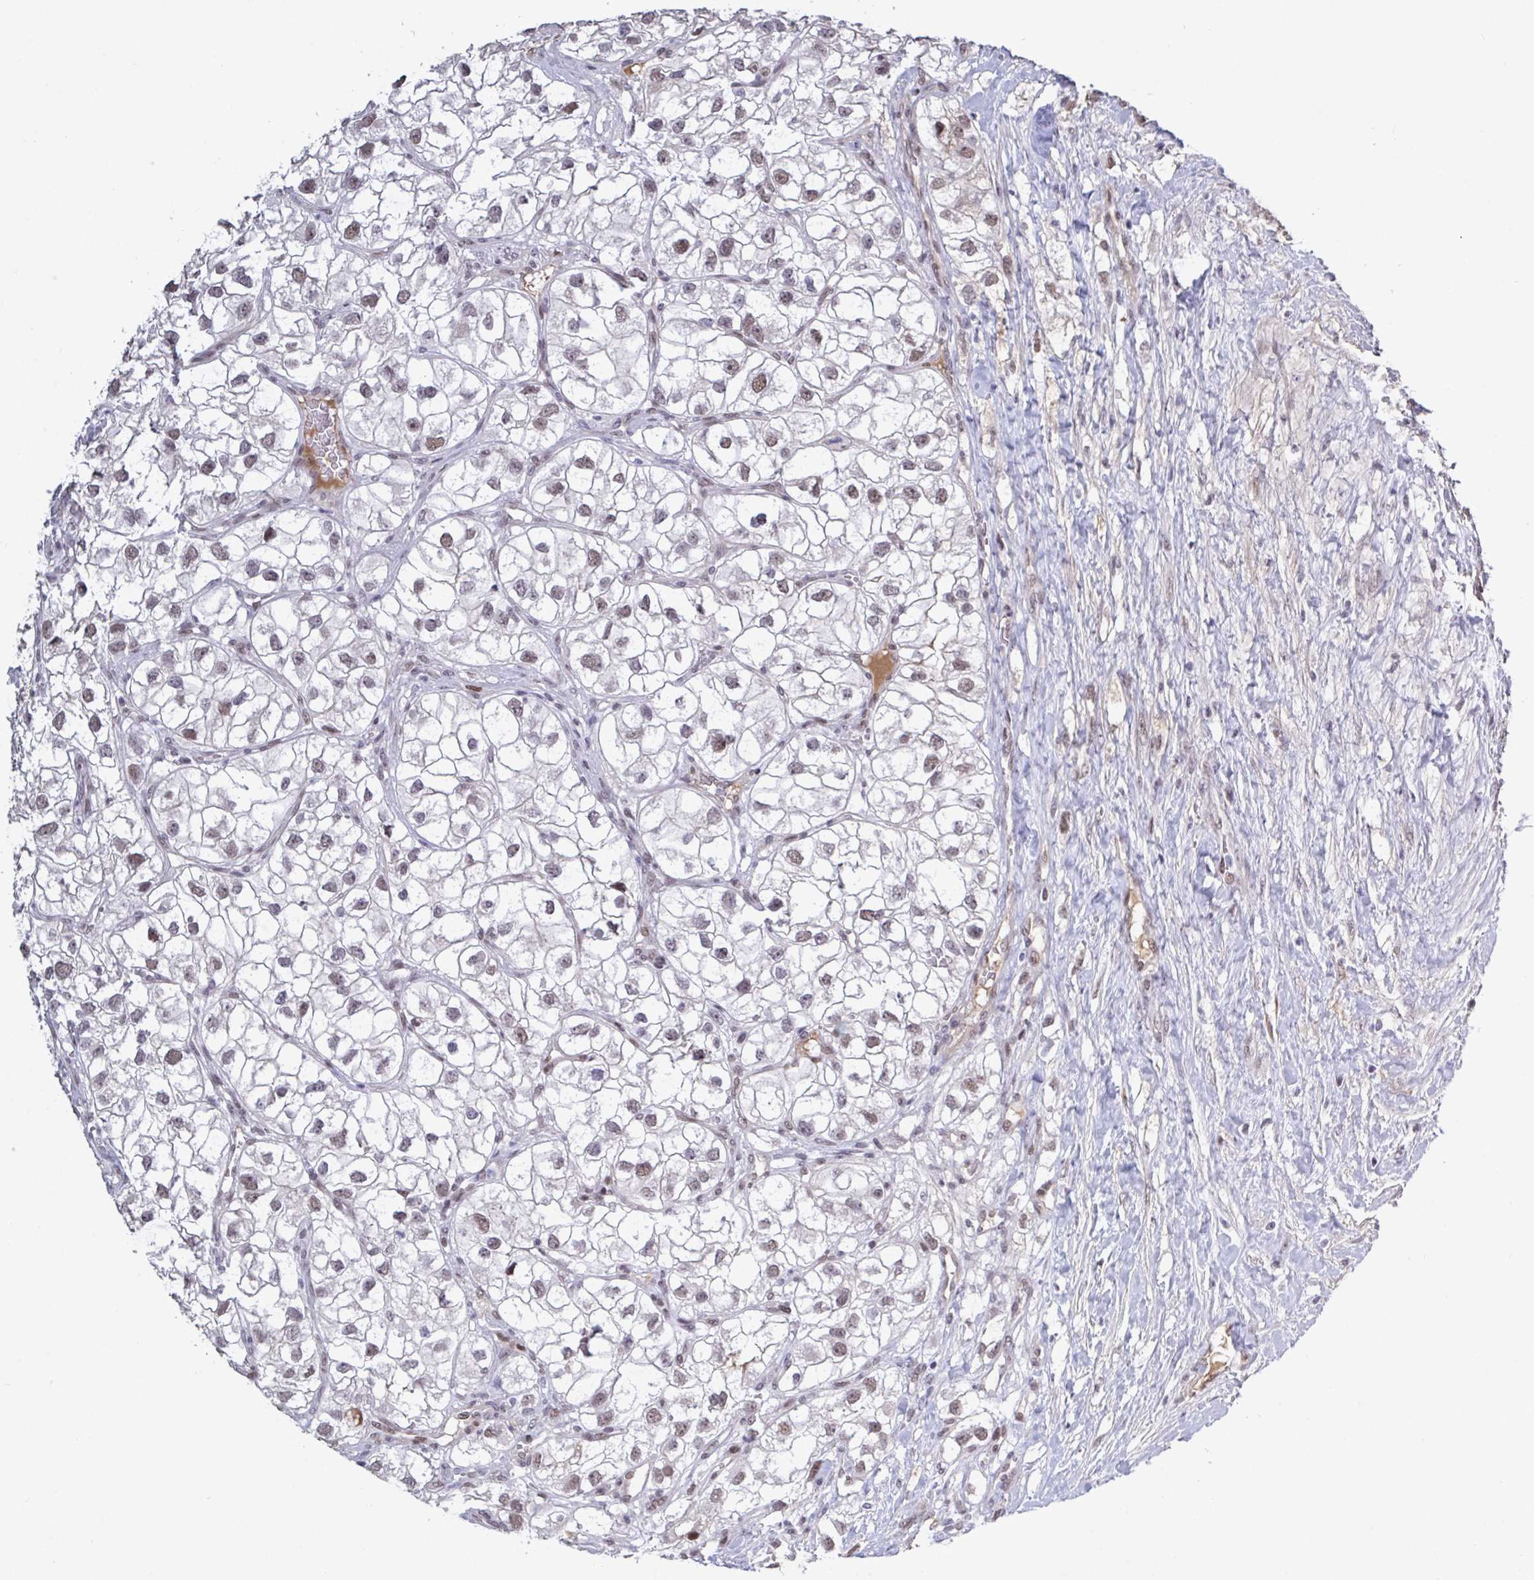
{"staining": {"intensity": "moderate", "quantity": ">75%", "location": "nuclear"}, "tissue": "renal cancer", "cell_type": "Tumor cells", "image_type": "cancer", "snomed": [{"axis": "morphology", "description": "Adenocarcinoma, NOS"}, {"axis": "topography", "description": "Kidney"}], "caption": "High-magnification brightfield microscopy of renal cancer stained with DAB (3,3'-diaminobenzidine) (brown) and counterstained with hematoxylin (blue). tumor cells exhibit moderate nuclear positivity is identified in approximately>75% of cells. The protein of interest is shown in brown color, while the nuclei are stained blue.", "gene": "BCL7B", "patient": {"sex": "male", "age": 59}}